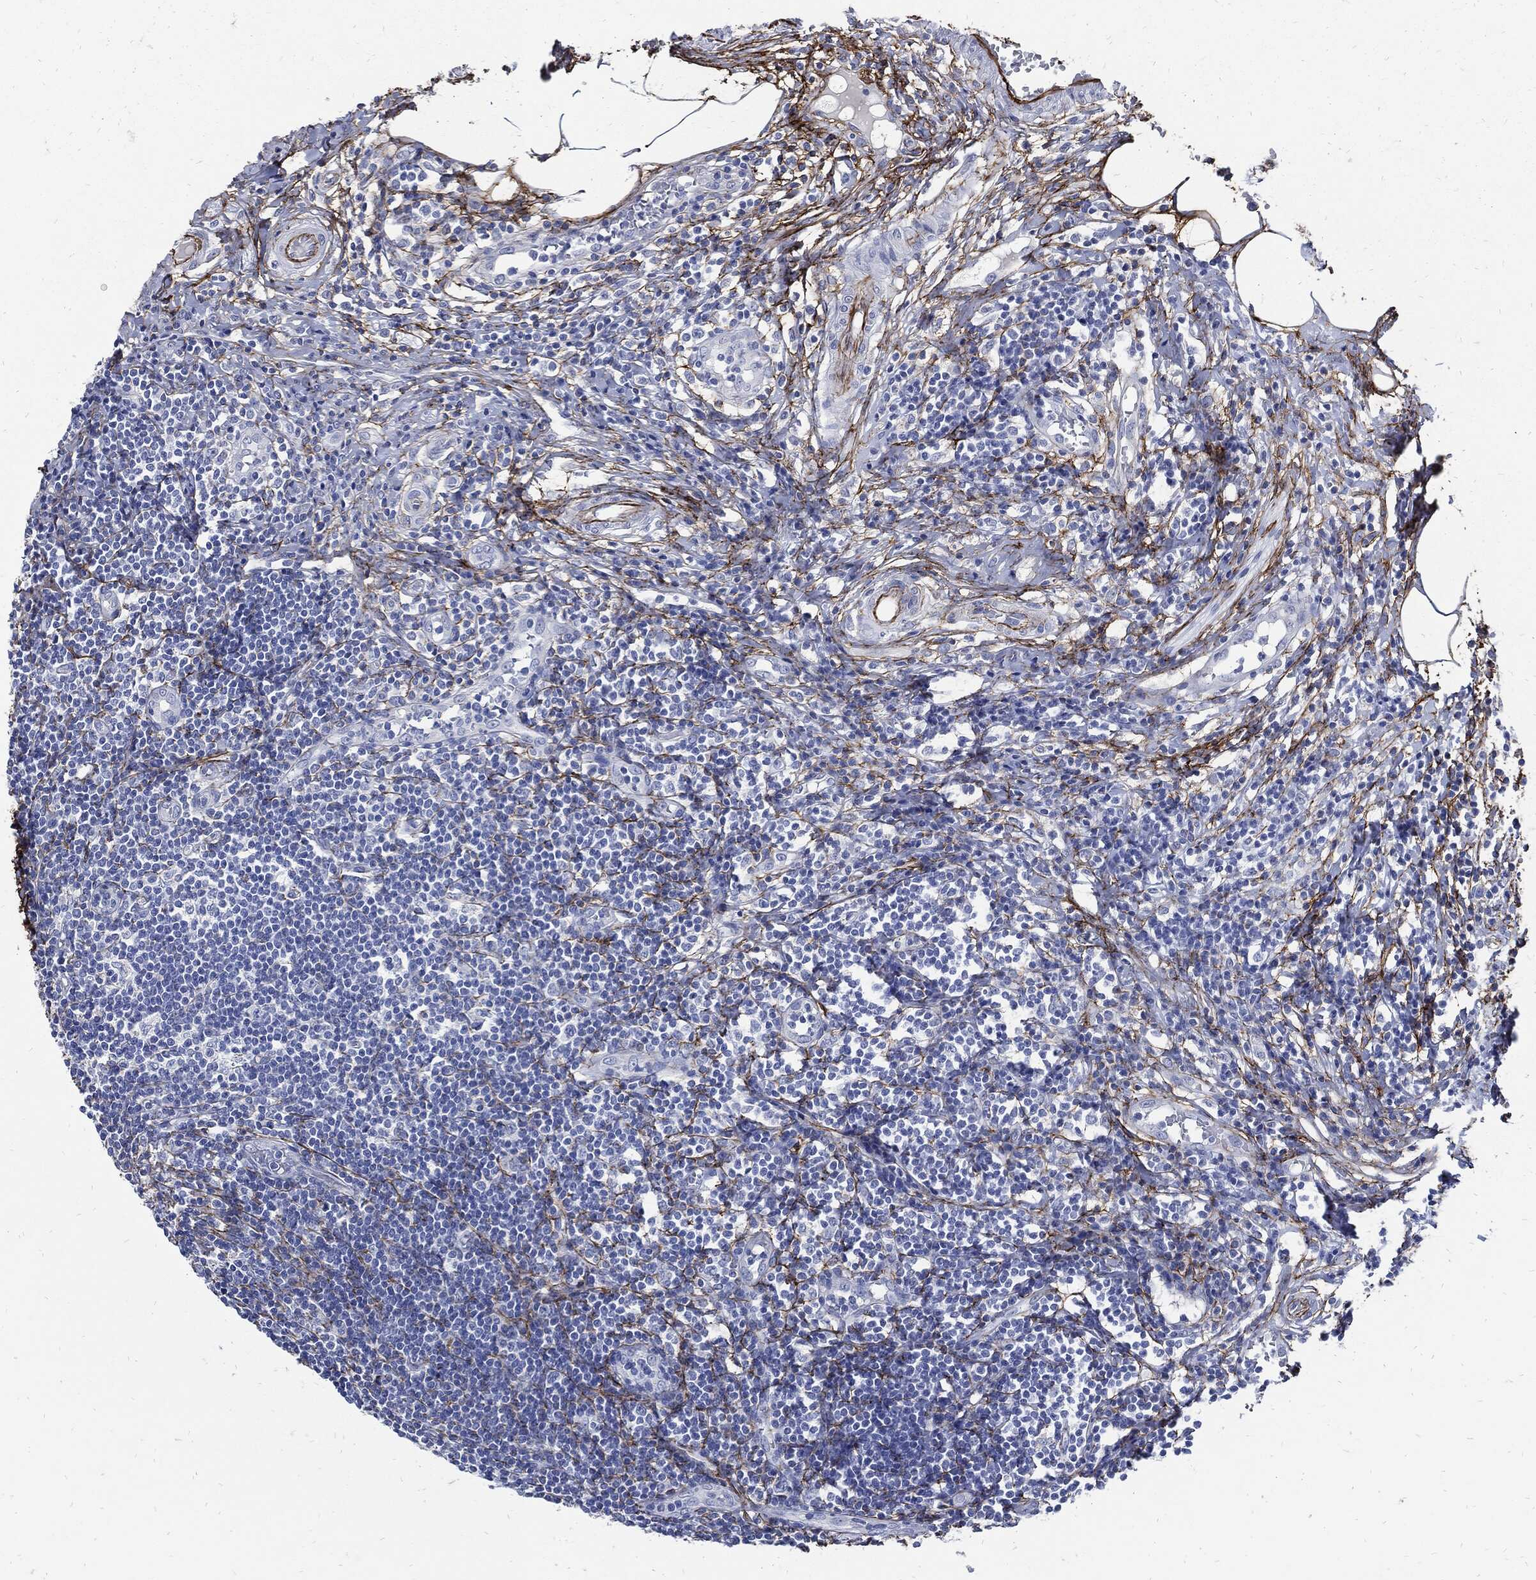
{"staining": {"intensity": "negative", "quantity": "none", "location": "none"}, "tissue": "appendix", "cell_type": "Glandular cells", "image_type": "normal", "snomed": [{"axis": "morphology", "description": "Normal tissue, NOS"}, {"axis": "morphology", "description": "Inflammation, NOS"}, {"axis": "topography", "description": "Appendix"}], "caption": "High power microscopy image of an IHC photomicrograph of benign appendix, revealing no significant staining in glandular cells.", "gene": "FBN1", "patient": {"sex": "male", "age": 16}}